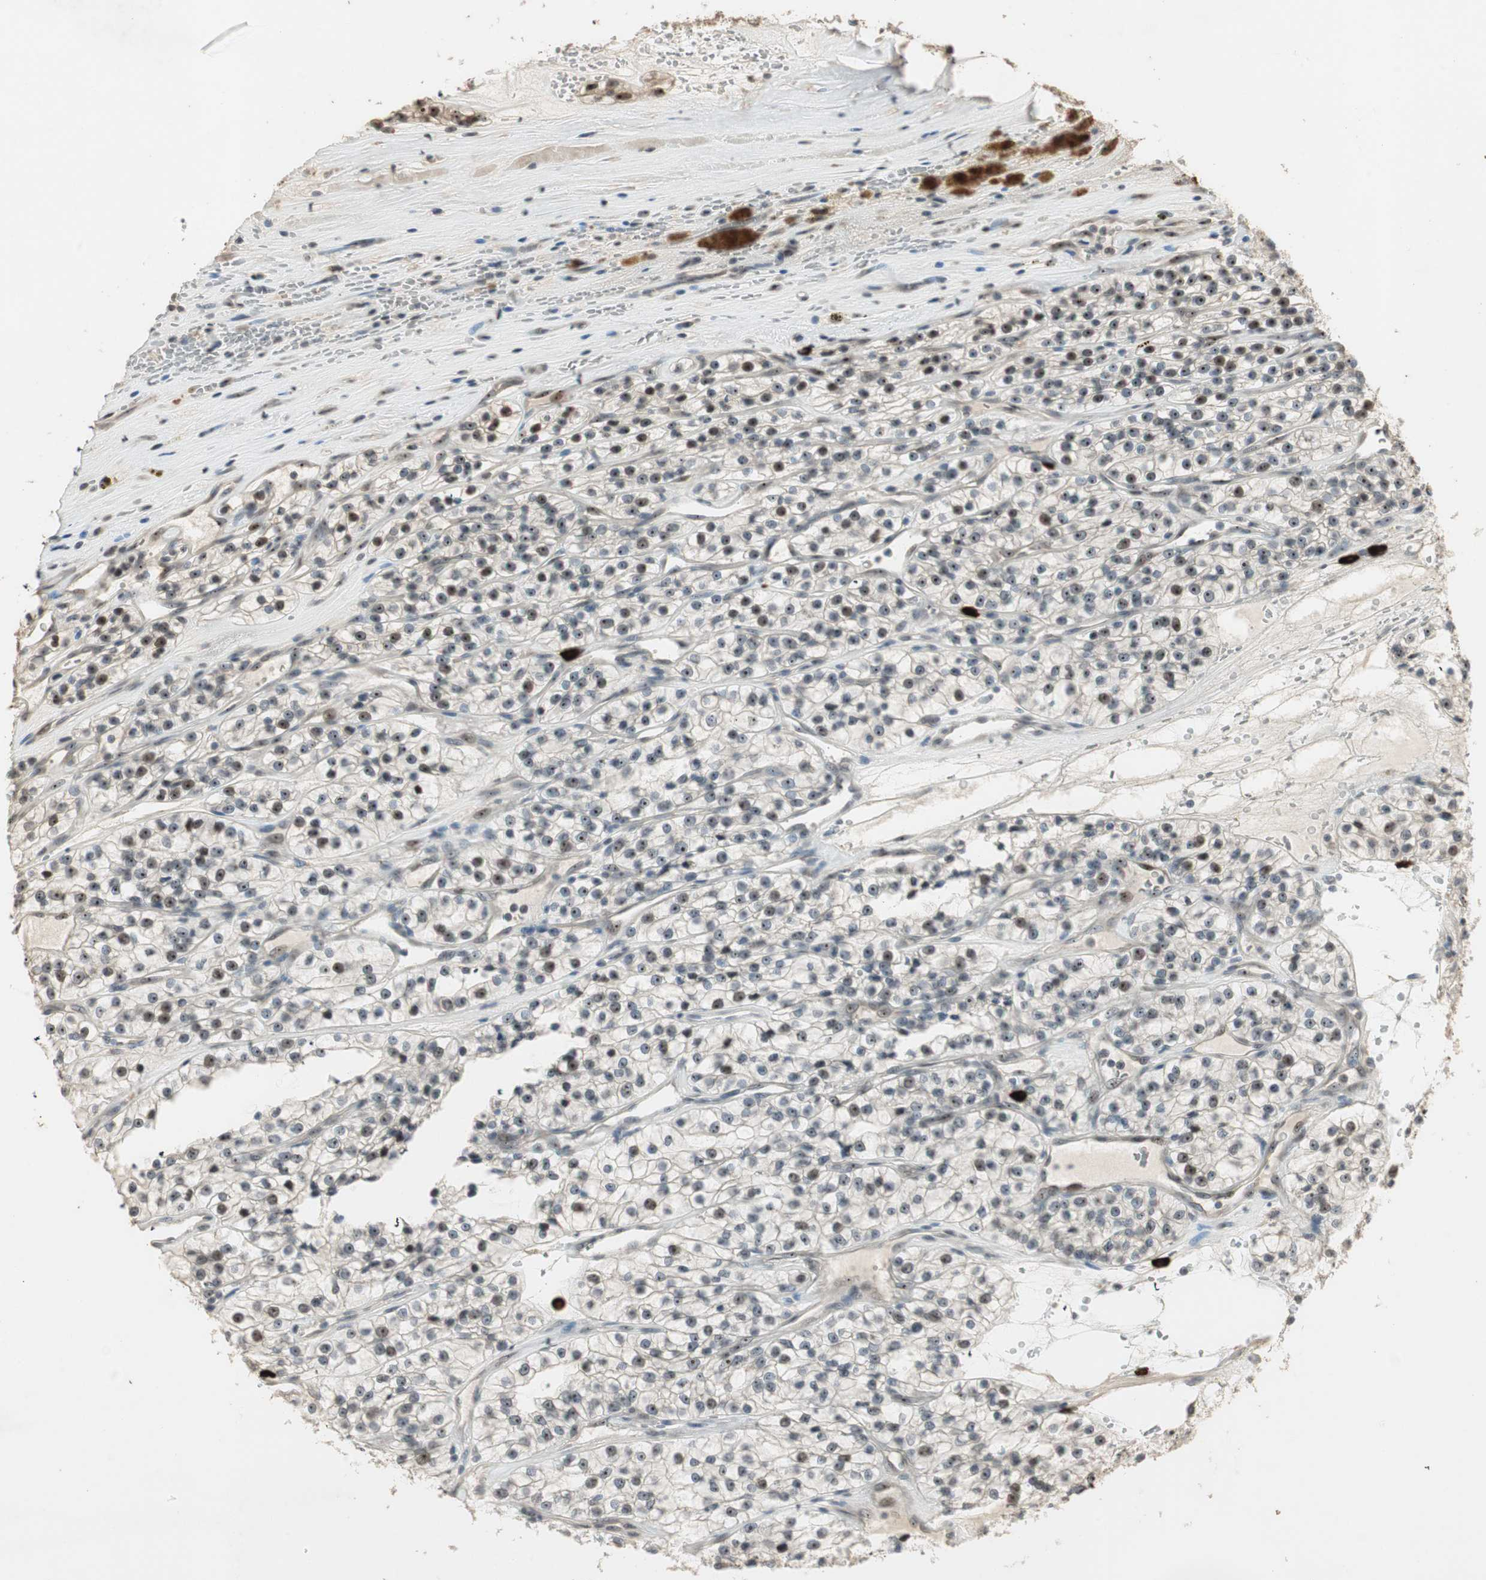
{"staining": {"intensity": "moderate", "quantity": "<25%", "location": "nuclear"}, "tissue": "renal cancer", "cell_type": "Tumor cells", "image_type": "cancer", "snomed": [{"axis": "morphology", "description": "Adenocarcinoma, NOS"}, {"axis": "topography", "description": "Kidney"}], "caption": "Approximately <25% of tumor cells in renal cancer exhibit moderate nuclear protein staining as visualized by brown immunohistochemical staining.", "gene": "ETV4", "patient": {"sex": "female", "age": 57}}